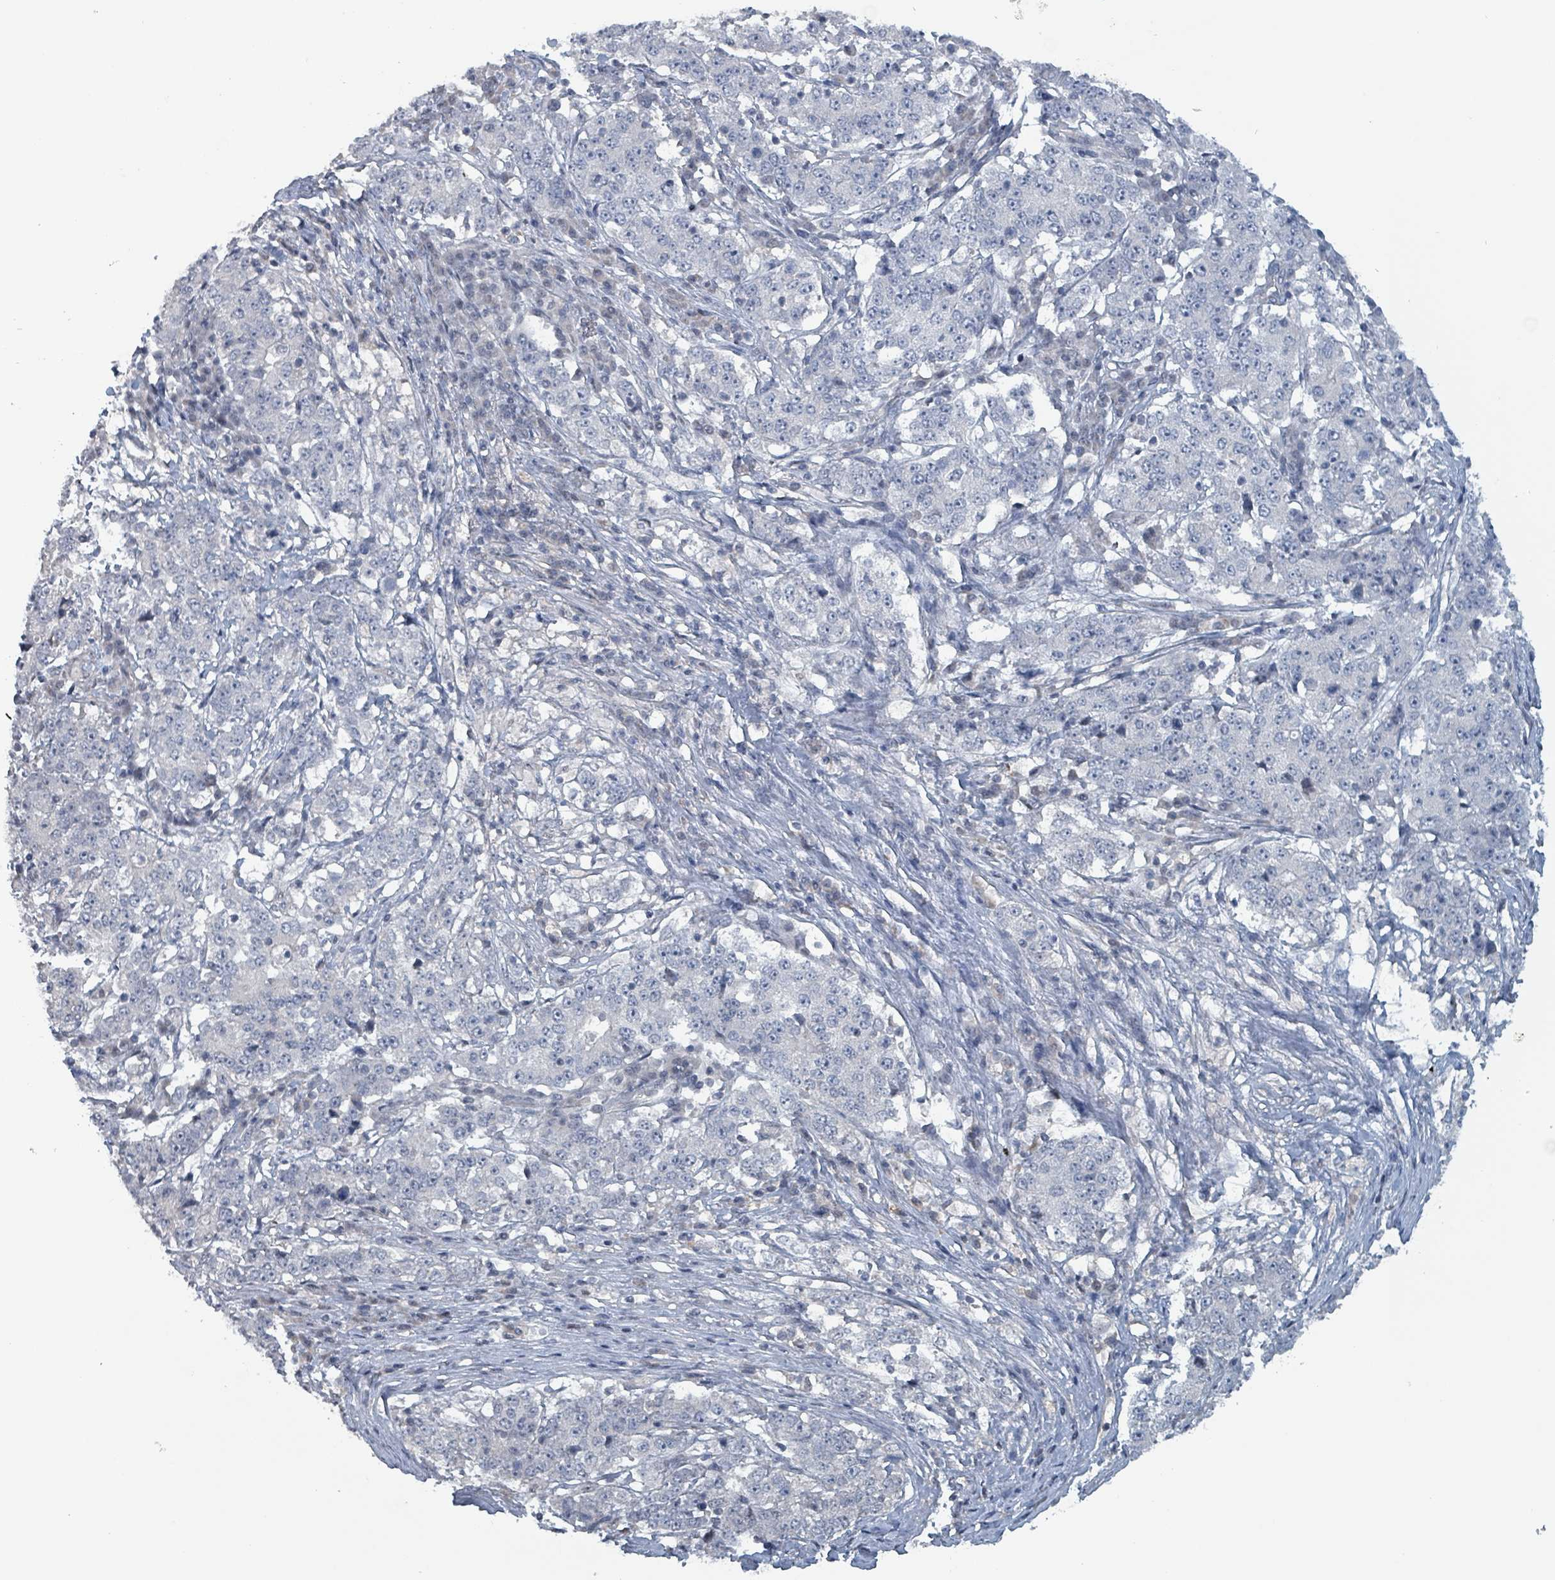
{"staining": {"intensity": "negative", "quantity": "none", "location": "none"}, "tissue": "stomach cancer", "cell_type": "Tumor cells", "image_type": "cancer", "snomed": [{"axis": "morphology", "description": "Adenocarcinoma, NOS"}, {"axis": "topography", "description": "Stomach"}], "caption": "Immunohistochemistry micrograph of neoplastic tissue: stomach adenocarcinoma stained with DAB shows no significant protein staining in tumor cells.", "gene": "BIVM", "patient": {"sex": "male", "age": 59}}